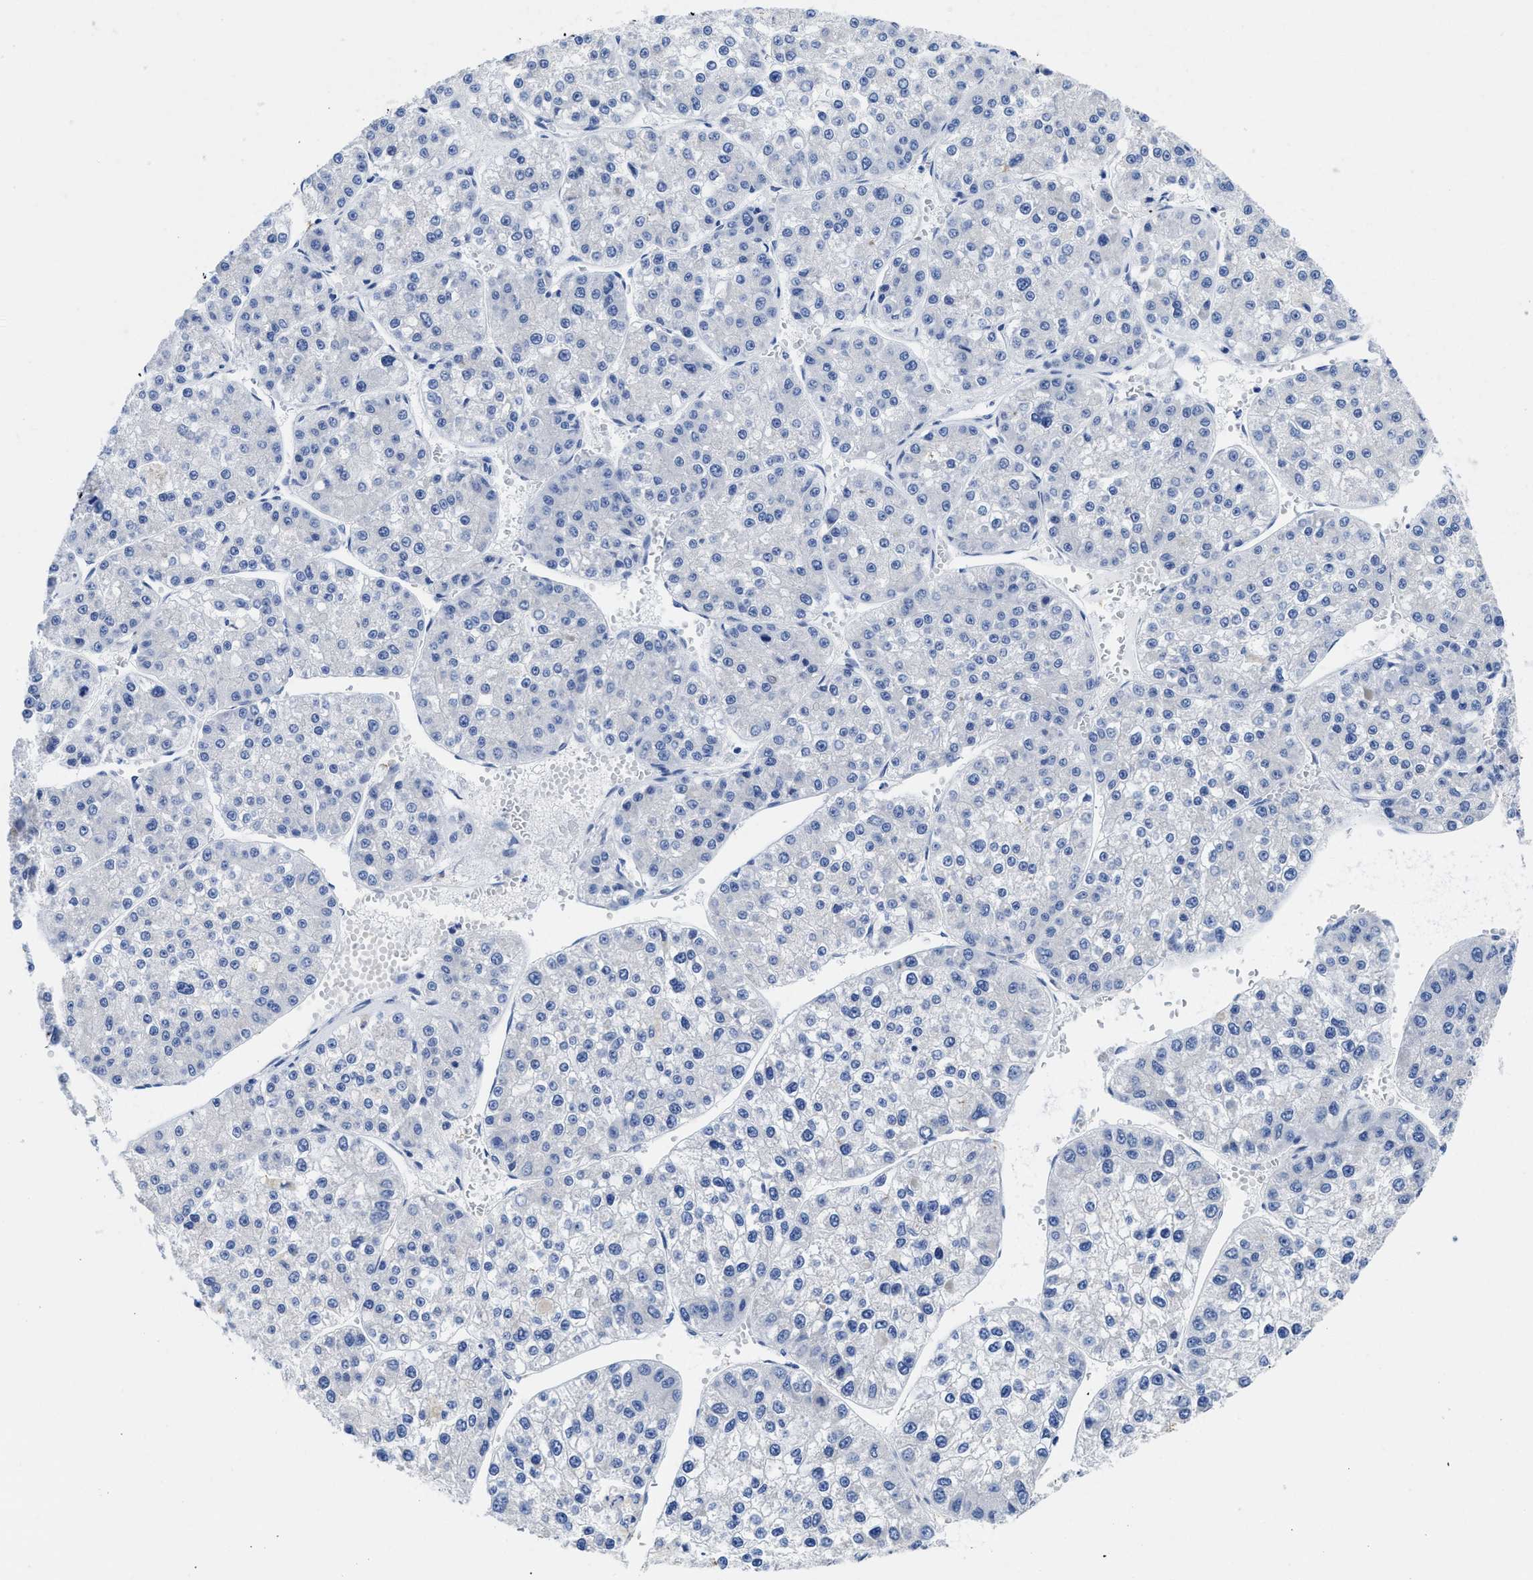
{"staining": {"intensity": "negative", "quantity": "none", "location": "none"}, "tissue": "liver cancer", "cell_type": "Tumor cells", "image_type": "cancer", "snomed": [{"axis": "morphology", "description": "Carcinoma, Hepatocellular, NOS"}, {"axis": "topography", "description": "Liver"}], "caption": "DAB immunohistochemical staining of liver cancer (hepatocellular carcinoma) shows no significant expression in tumor cells.", "gene": "HOOK1", "patient": {"sex": "female", "age": 73}}